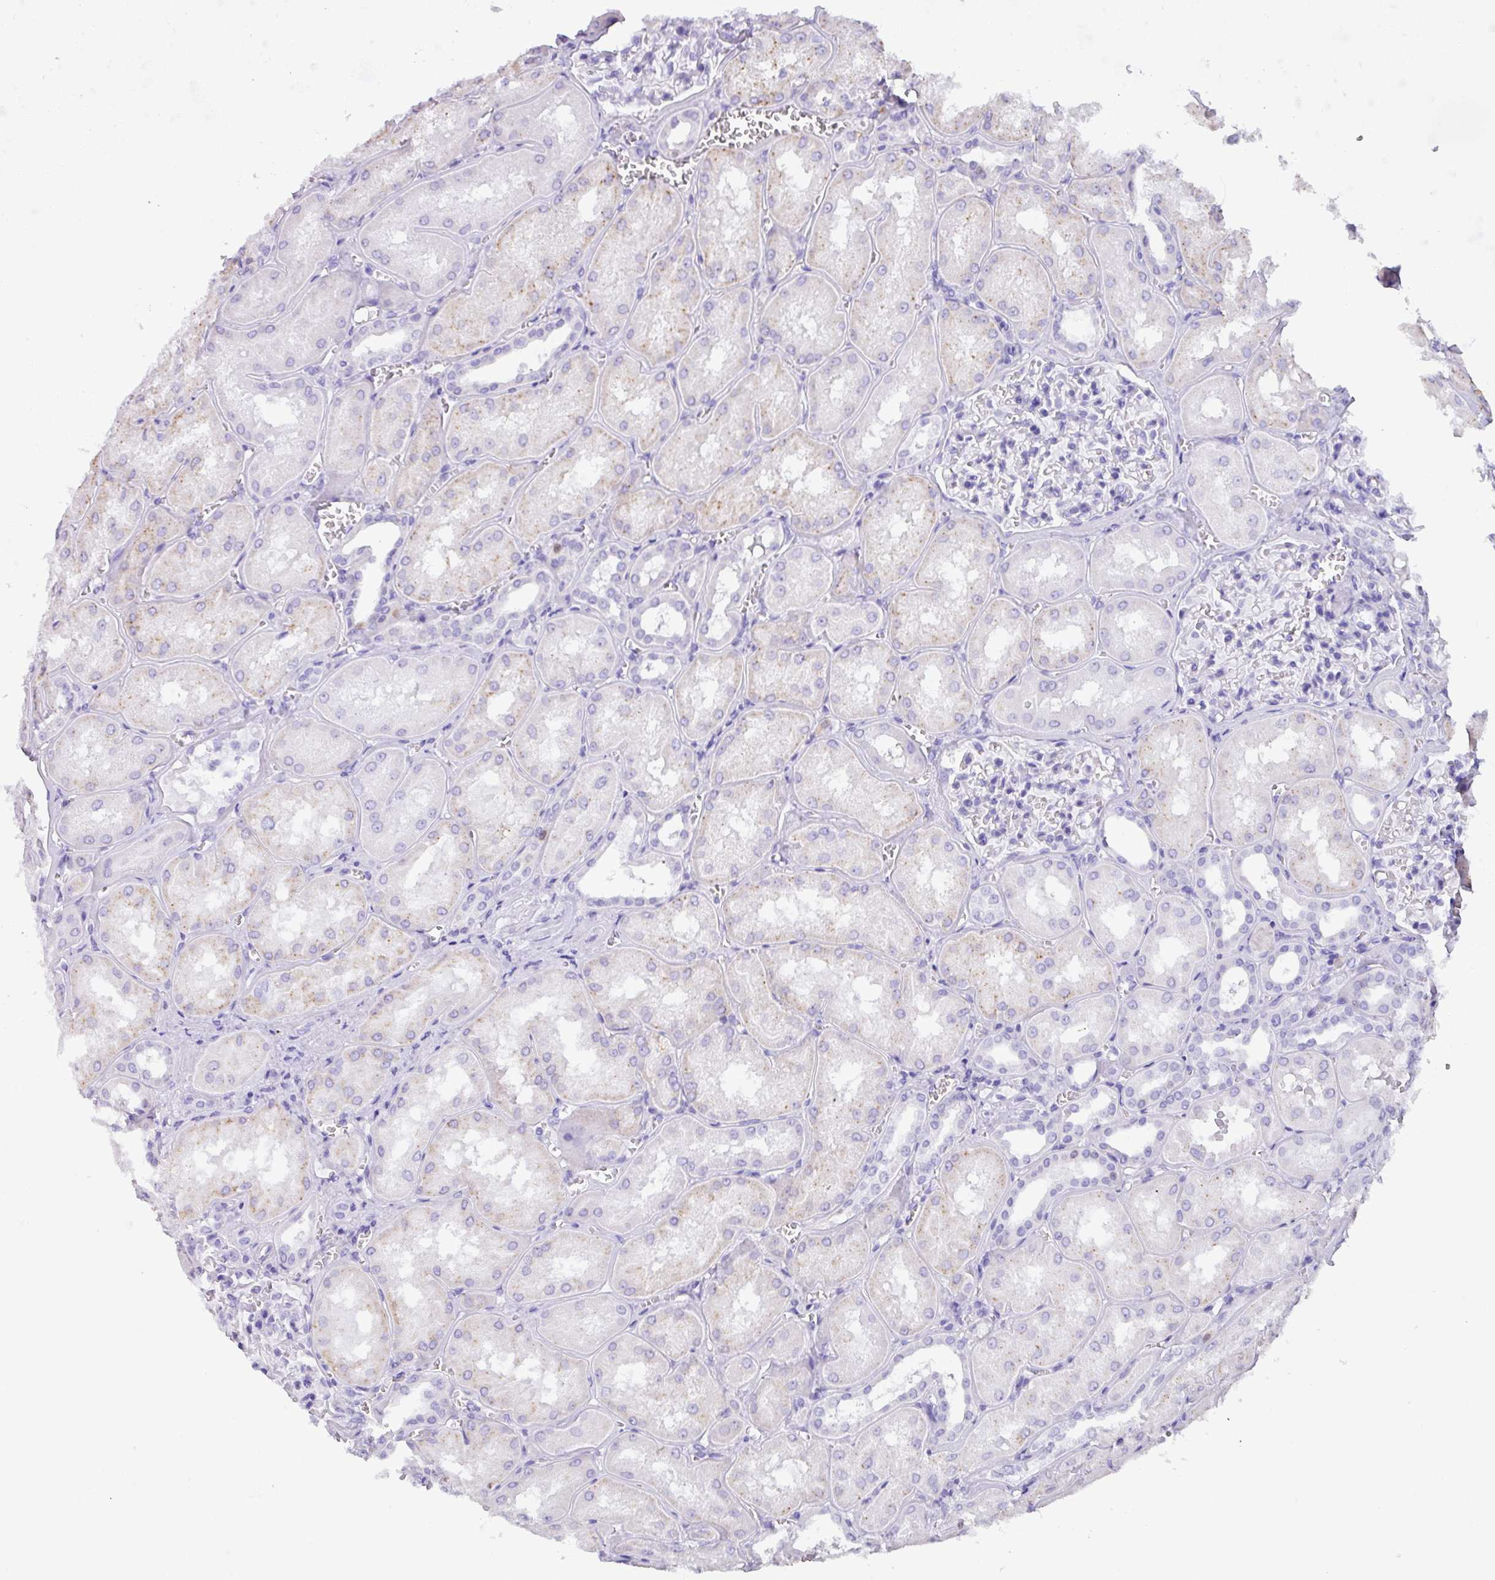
{"staining": {"intensity": "negative", "quantity": "none", "location": "none"}, "tissue": "kidney", "cell_type": "Cells in glomeruli", "image_type": "normal", "snomed": [{"axis": "morphology", "description": "Normal tissue, NOS"}, {"axis": "topography", "description": "Kidney"}], "caption": "Immunohistochemical staining of benign human kidney reveals no significant positivity in cells in glomeruli.", "gene": "NCCRP1", "patient": {"sex": "male", "age": 61}}